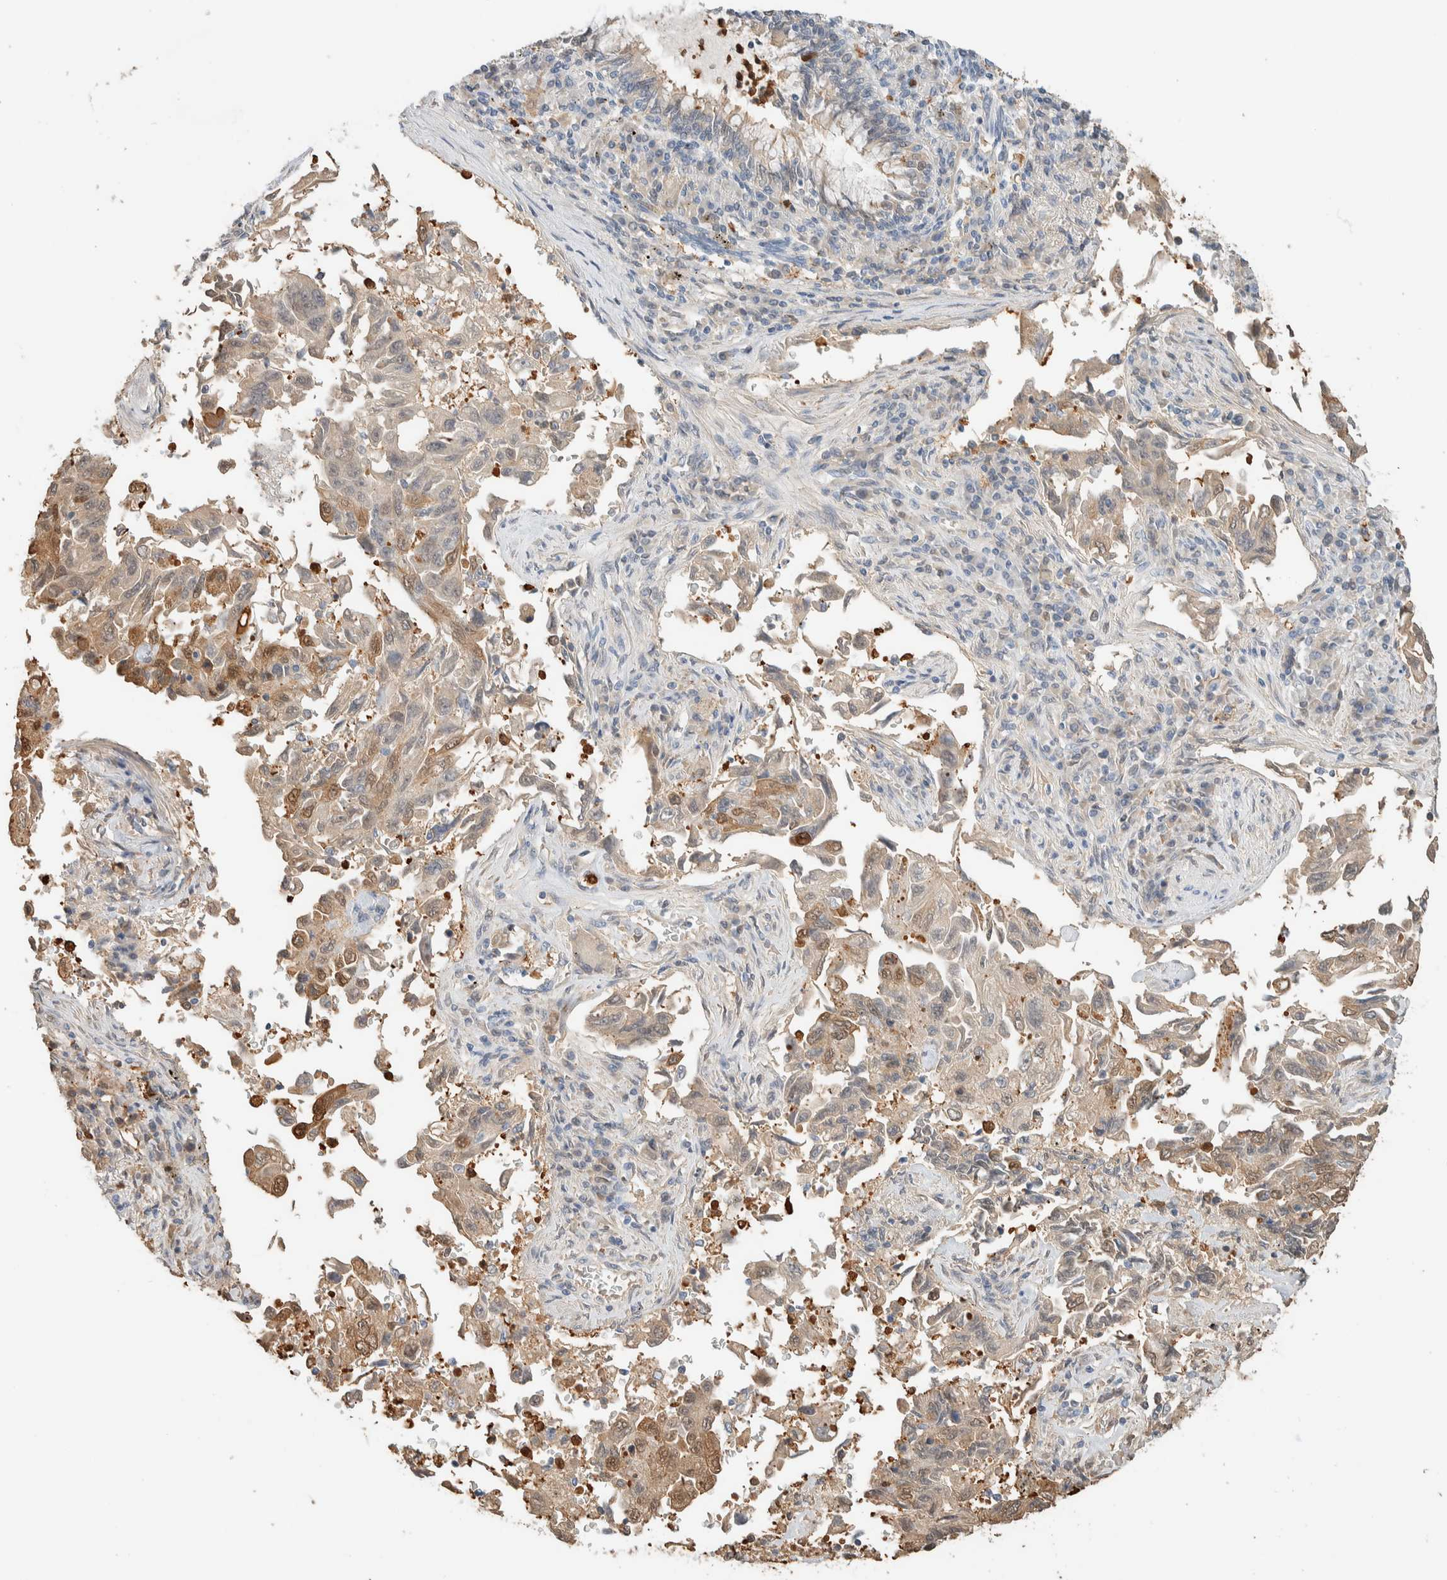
{"staining": {"intensity": "moderate", "quantity": "<25%", "location": "cytoplasmic/membranous,nuclear"}, "tissue": "lung cancer", "cell_type": "Tumor cells", "image_type": "cancer", "snomed": [{"axis": "morphology", "description": "Adenocarcinoma, NOS"}, {"axis": "topography", "description": "Lung"}], "caption": "Moderate cytoplasmic/membranous and nuclear staining for a protein is appreciated in about <25% of tumor cells of lung cancer (adenocarcinoma) using IHC.", "gene": "SETD4", "patient": {"sex": "female", "age": 51}}